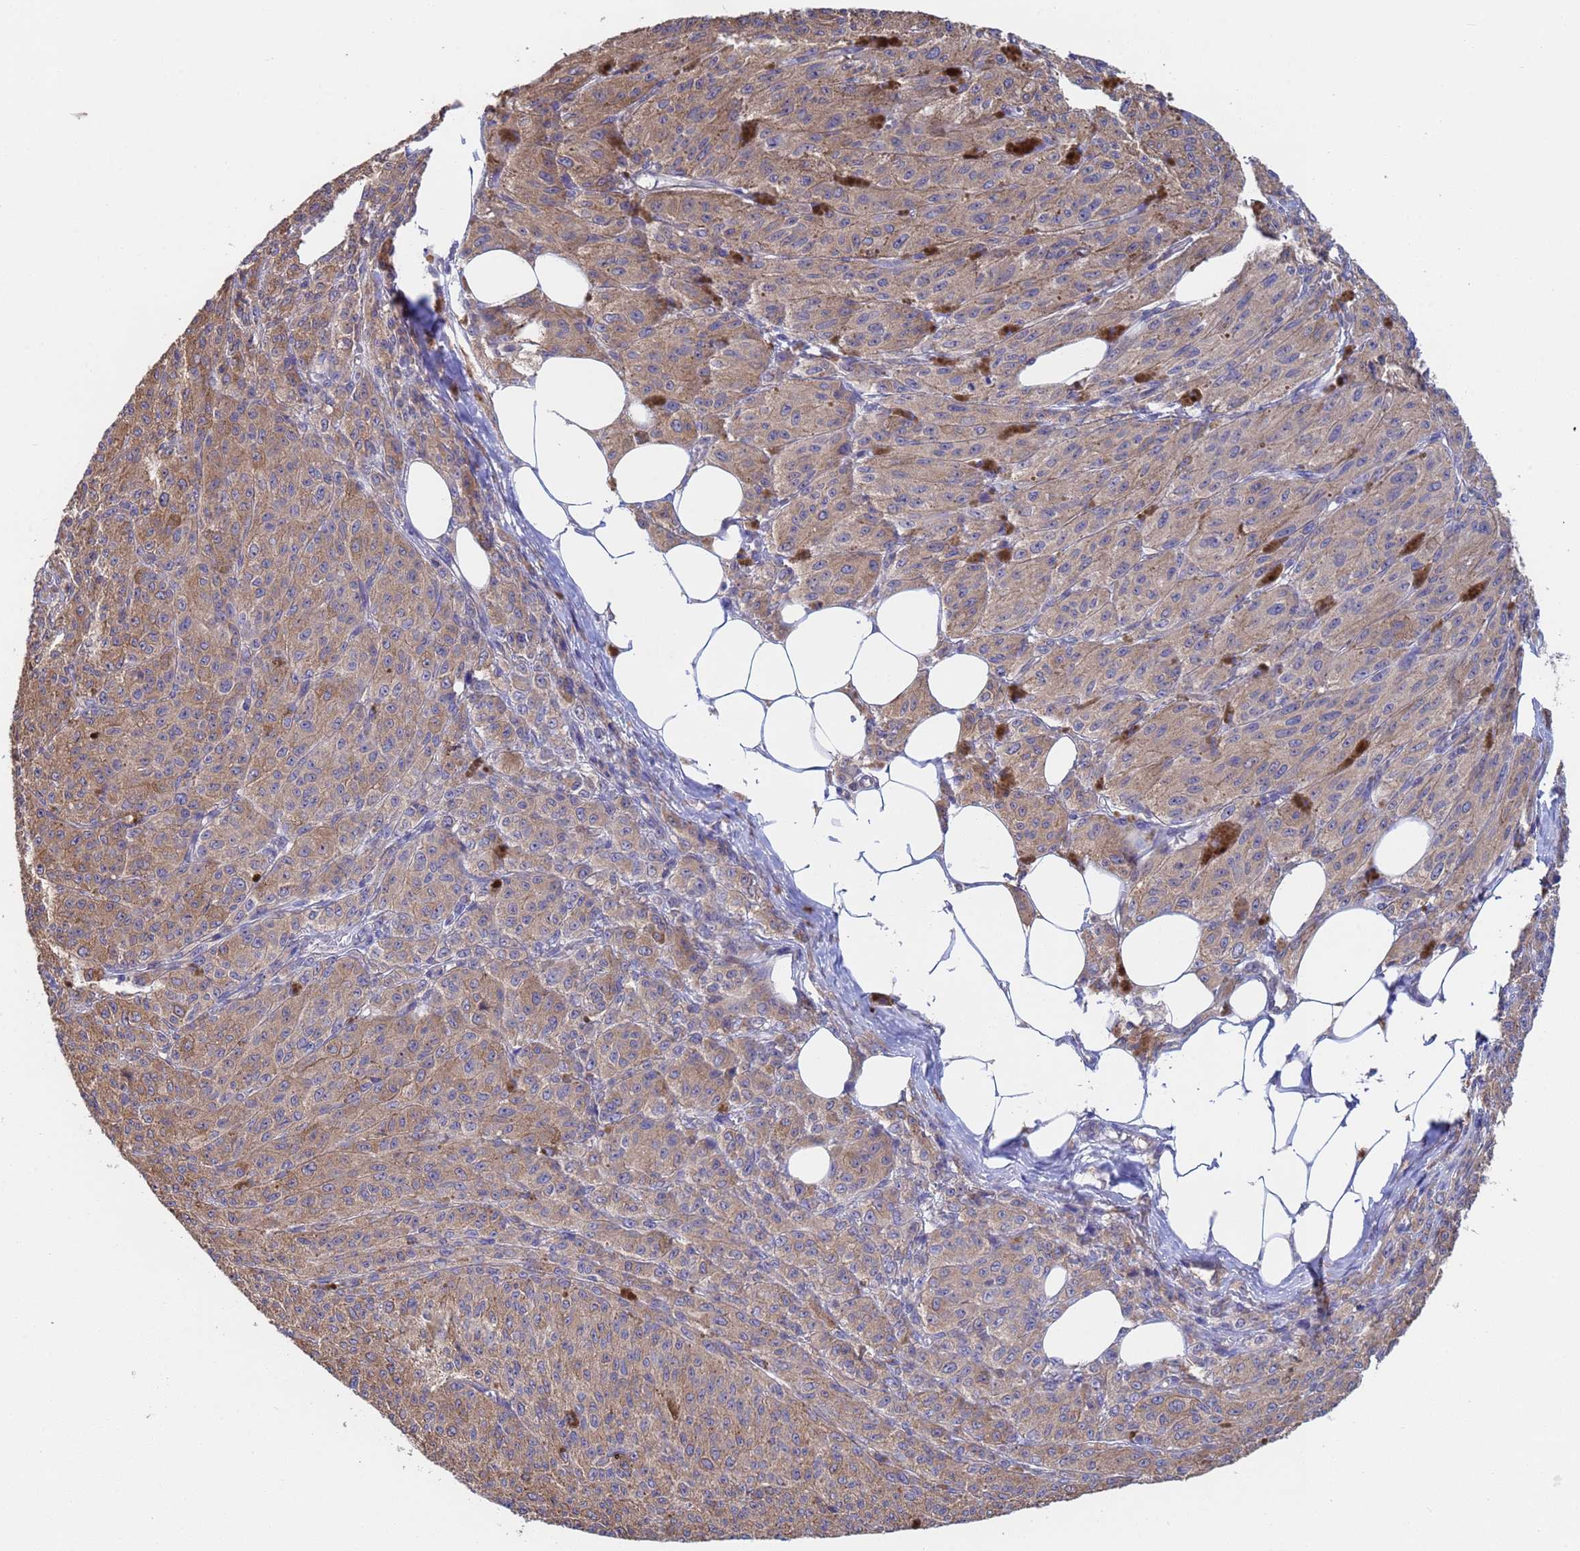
{"staining": {"intensity": "moderate", "quantity": "25%-75%", "location": "cytoplasmic/membranous"}, "tissue": "melanoma", "cell_type": "Tumor cells", "image_type": "cancer", "snomed": [{"axis": "morphology", "description": "Malignant melanoma, NOS"}, {"axis": "topography", "description": "Skin"}], "caption": "Malignant melanoma stained for a protein exhibits moderate cytoplasmic/membranous positivity in tumor cells.", "gene": "FAM25A", "patient": {"sex": "female", "age": 52}}